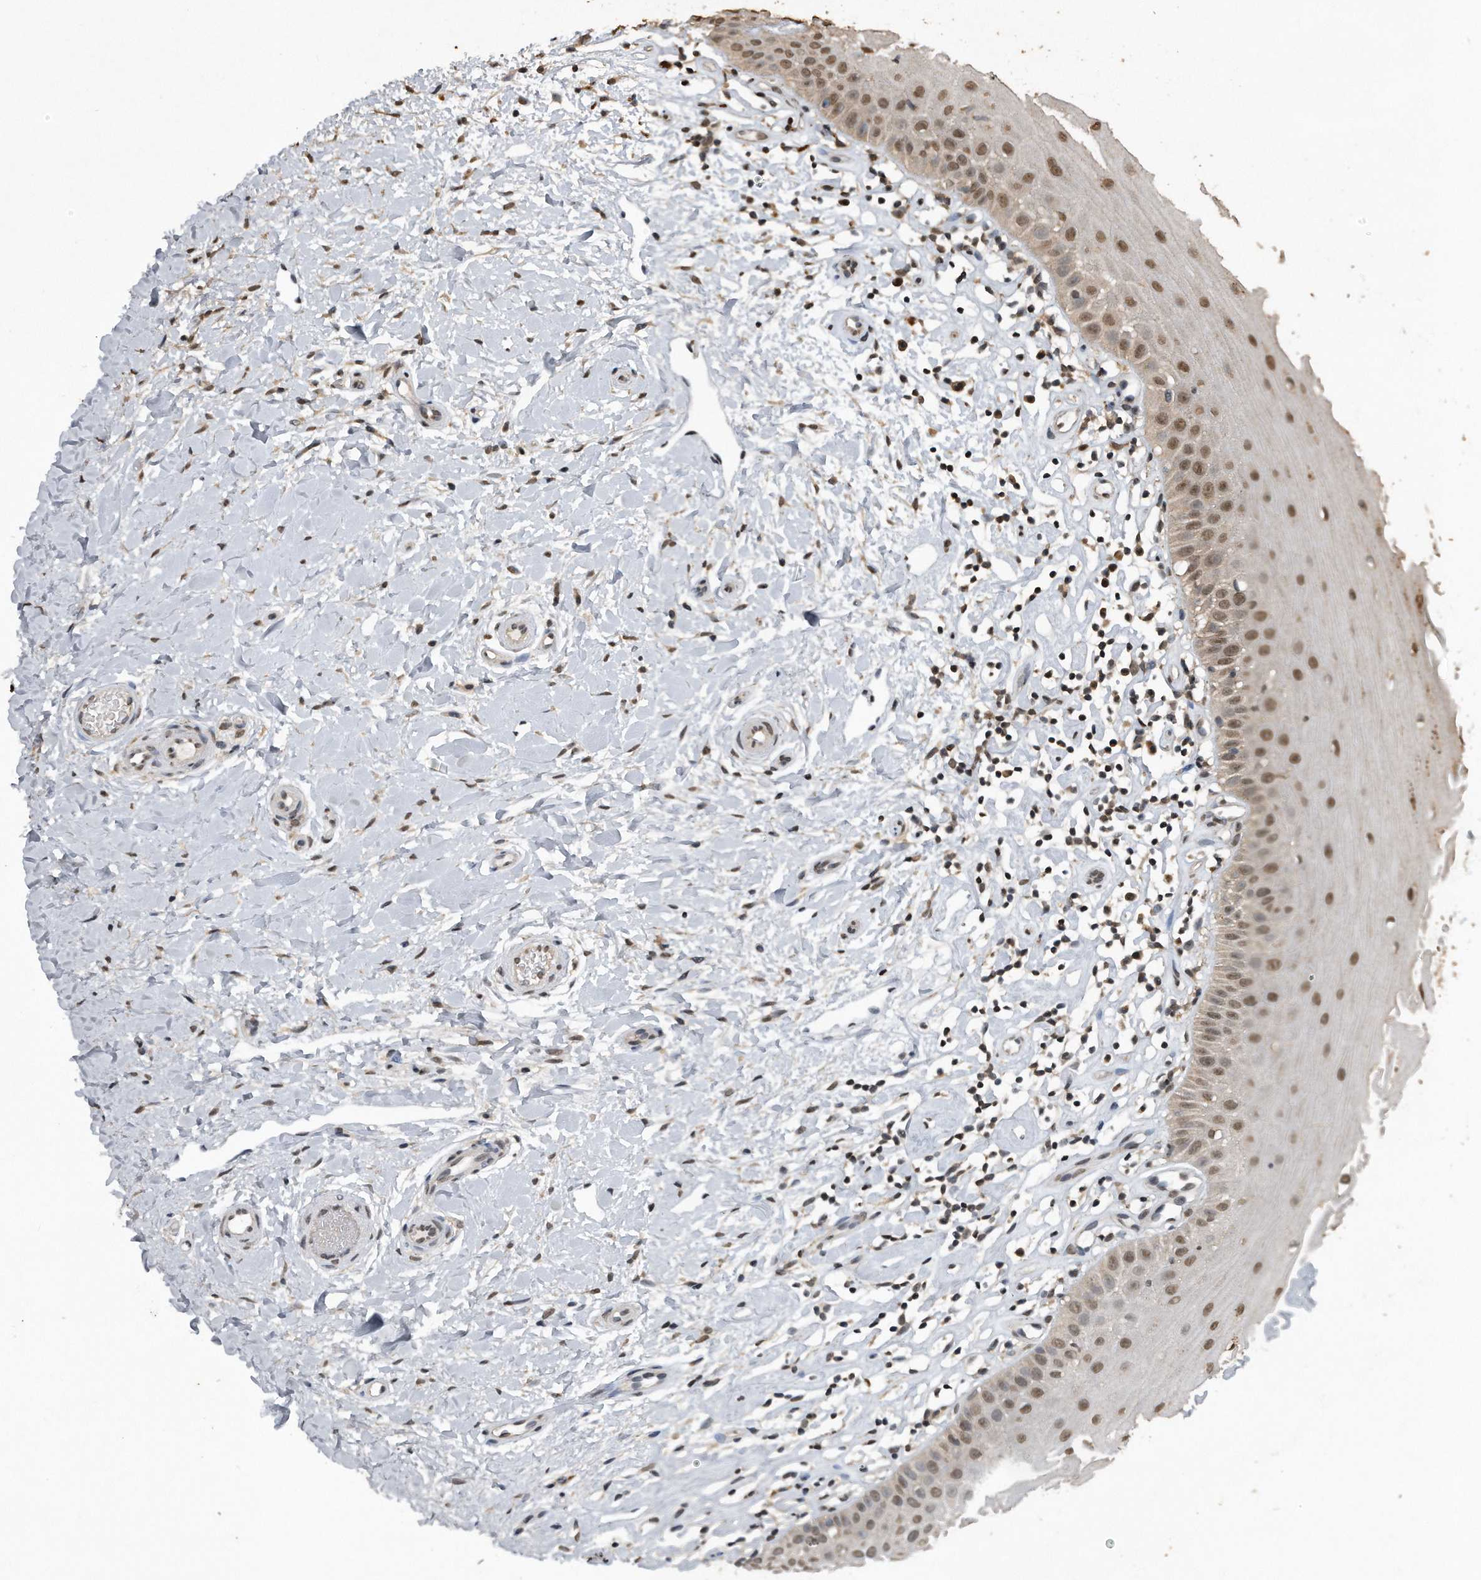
{"staining": {"intensity": "moderate", "quantity": ">75%", "location": "nuclear"}, "tissue": "oral mucosa", "cell_type": "Squamous epithelial cells", "image_type": "normal", "snomed": [{"axis": "morphology", "description": "Normal tissue, NOS"}, {"axis": "topography", "description": "Oral tissue"}], "caption": "Normal oral mucosa shows moderate nuclear expression in about >75% of squamous epithelial cells.", "gene": "CRYZL1", "patient": {"sex": "female", "age": 56}}